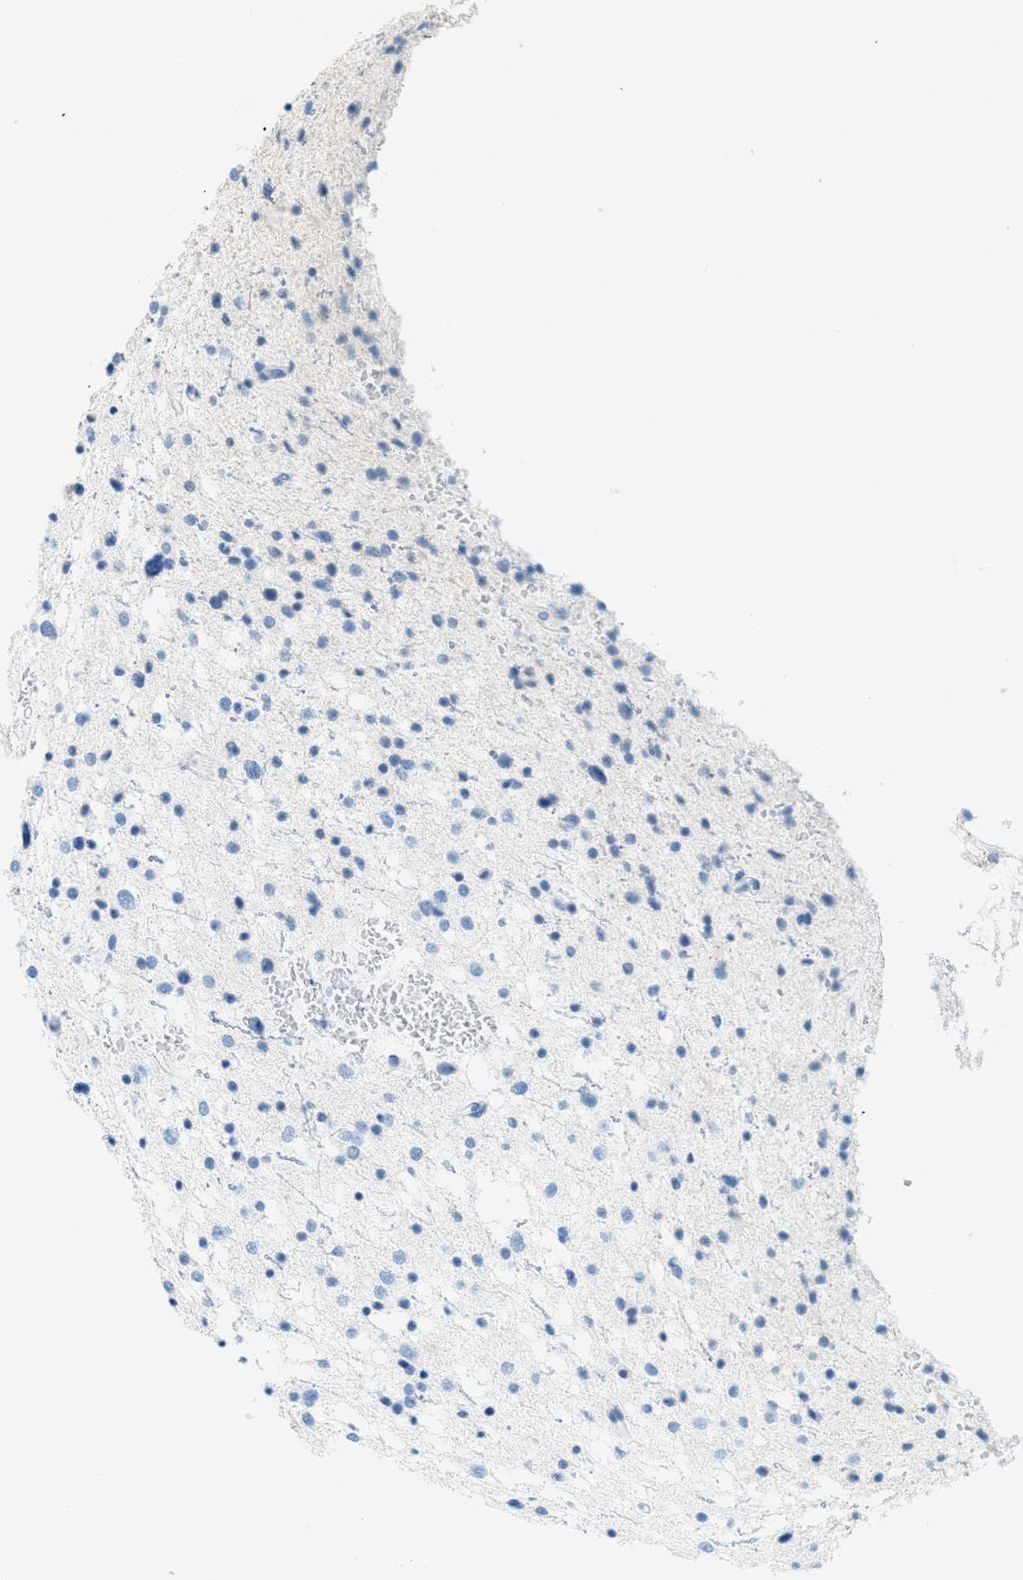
{"staining": {"intensity": "negative", "quantity": "none", "location": "none"}, "tissue": "glioma", "cell_type": "Tumor cells", "image_type": "cancer", "snomed": [{"axis": "morphology", "description": "Glioma, malignant, Low grade"}, {"axis": "topography", "description": "Brain"}], "caption": "There is no significant expression in tumor cells of glioma.", "gene": "PPBP", "patient": {"sex": "female", "age": 37}}